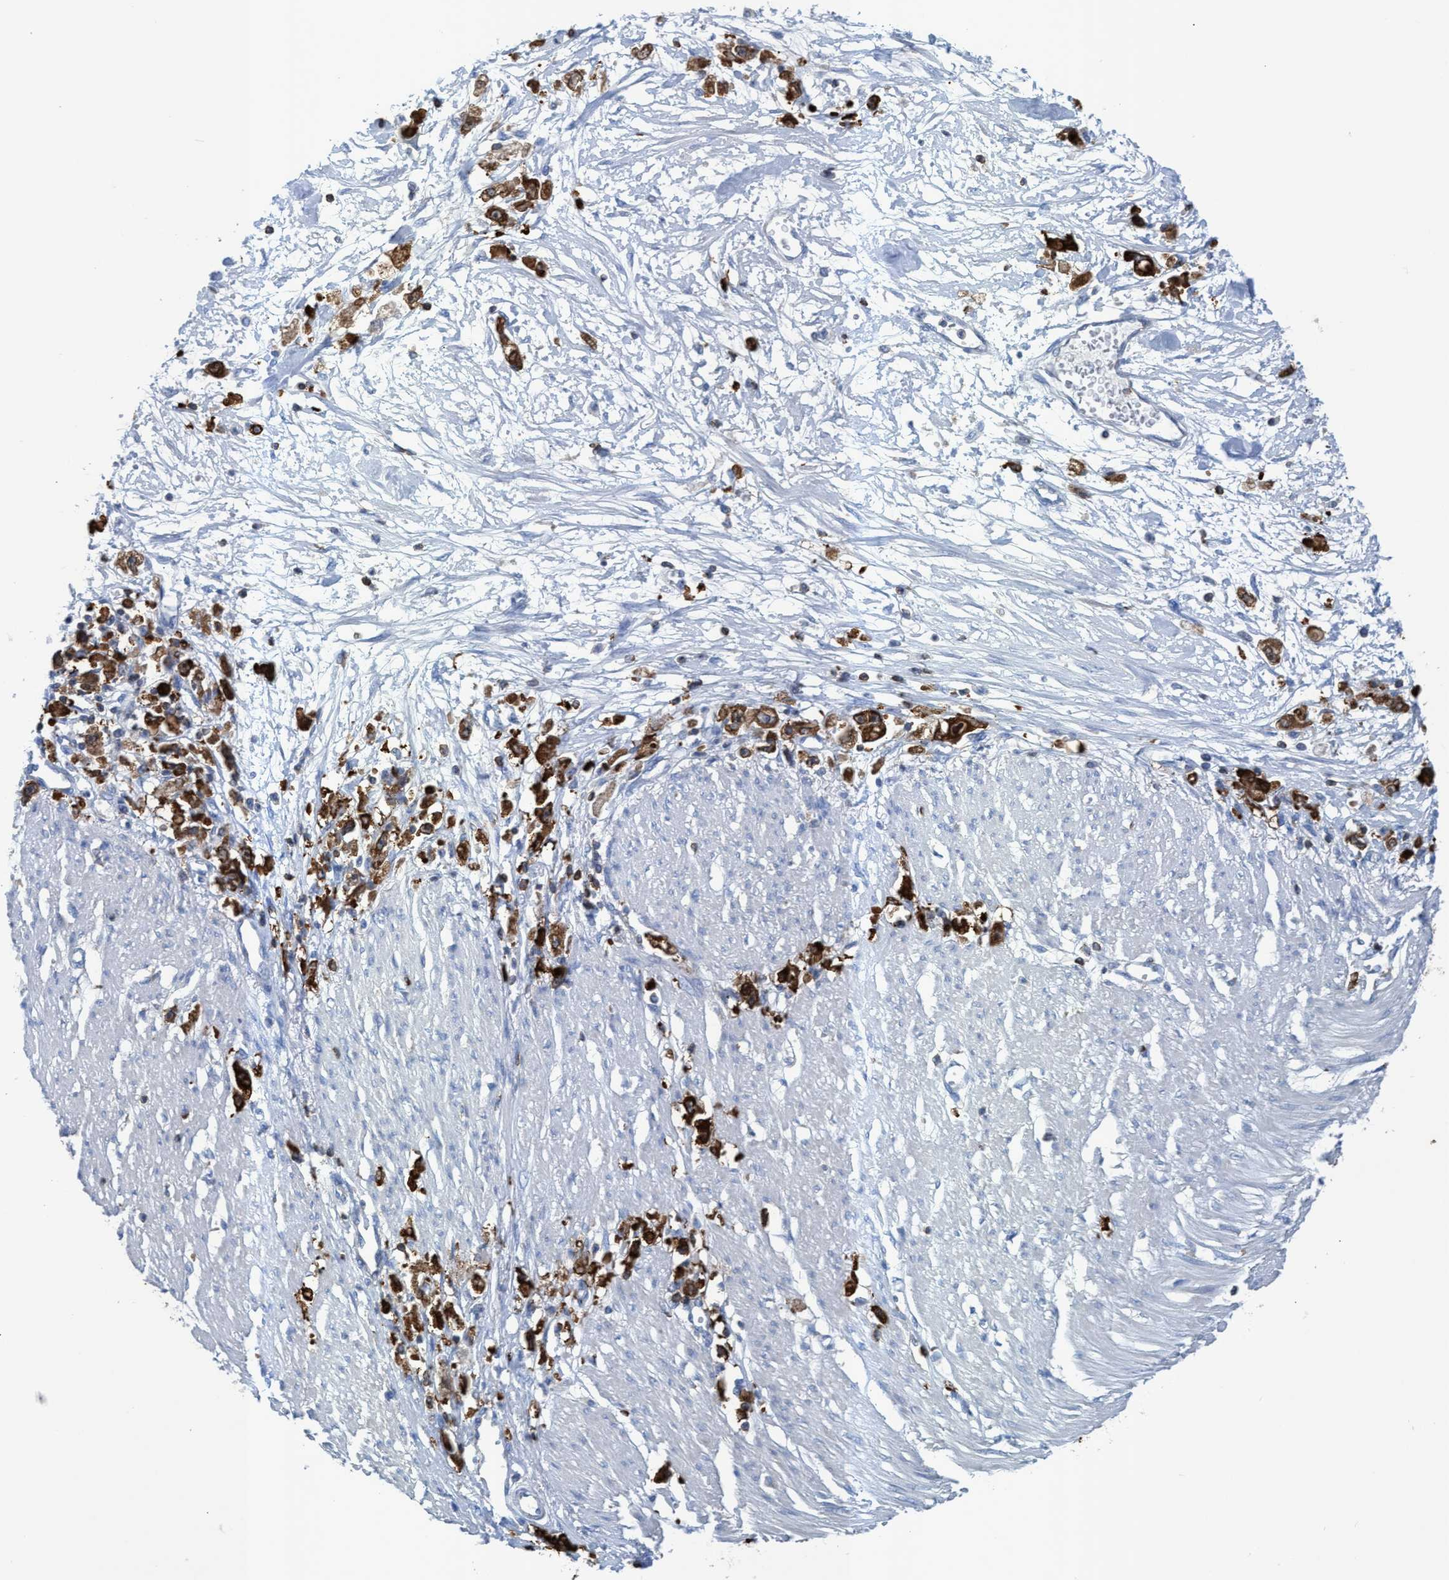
{"staining": {"intensity": "strong", "quantity": ">75%", "location": "cytoplasmic/membranous"}, "tissue": "stomach cancer", "cell_type": "Tumor cells", "image_type": "cancer", "snomed": [{"axis": "morphology", "description": "Adenocarcinoma, NOS"}, {"axis": "topography", "description": "Stomach"}], "caption": "Stomach adenocarcinoma tissue shows strong cytoplasmic/membranous positivity in approximately >75% of tumor cells, visualized by immunohistochemistry.", "gene": "EZR", "patient": {"sex": "female", "age": 59}}